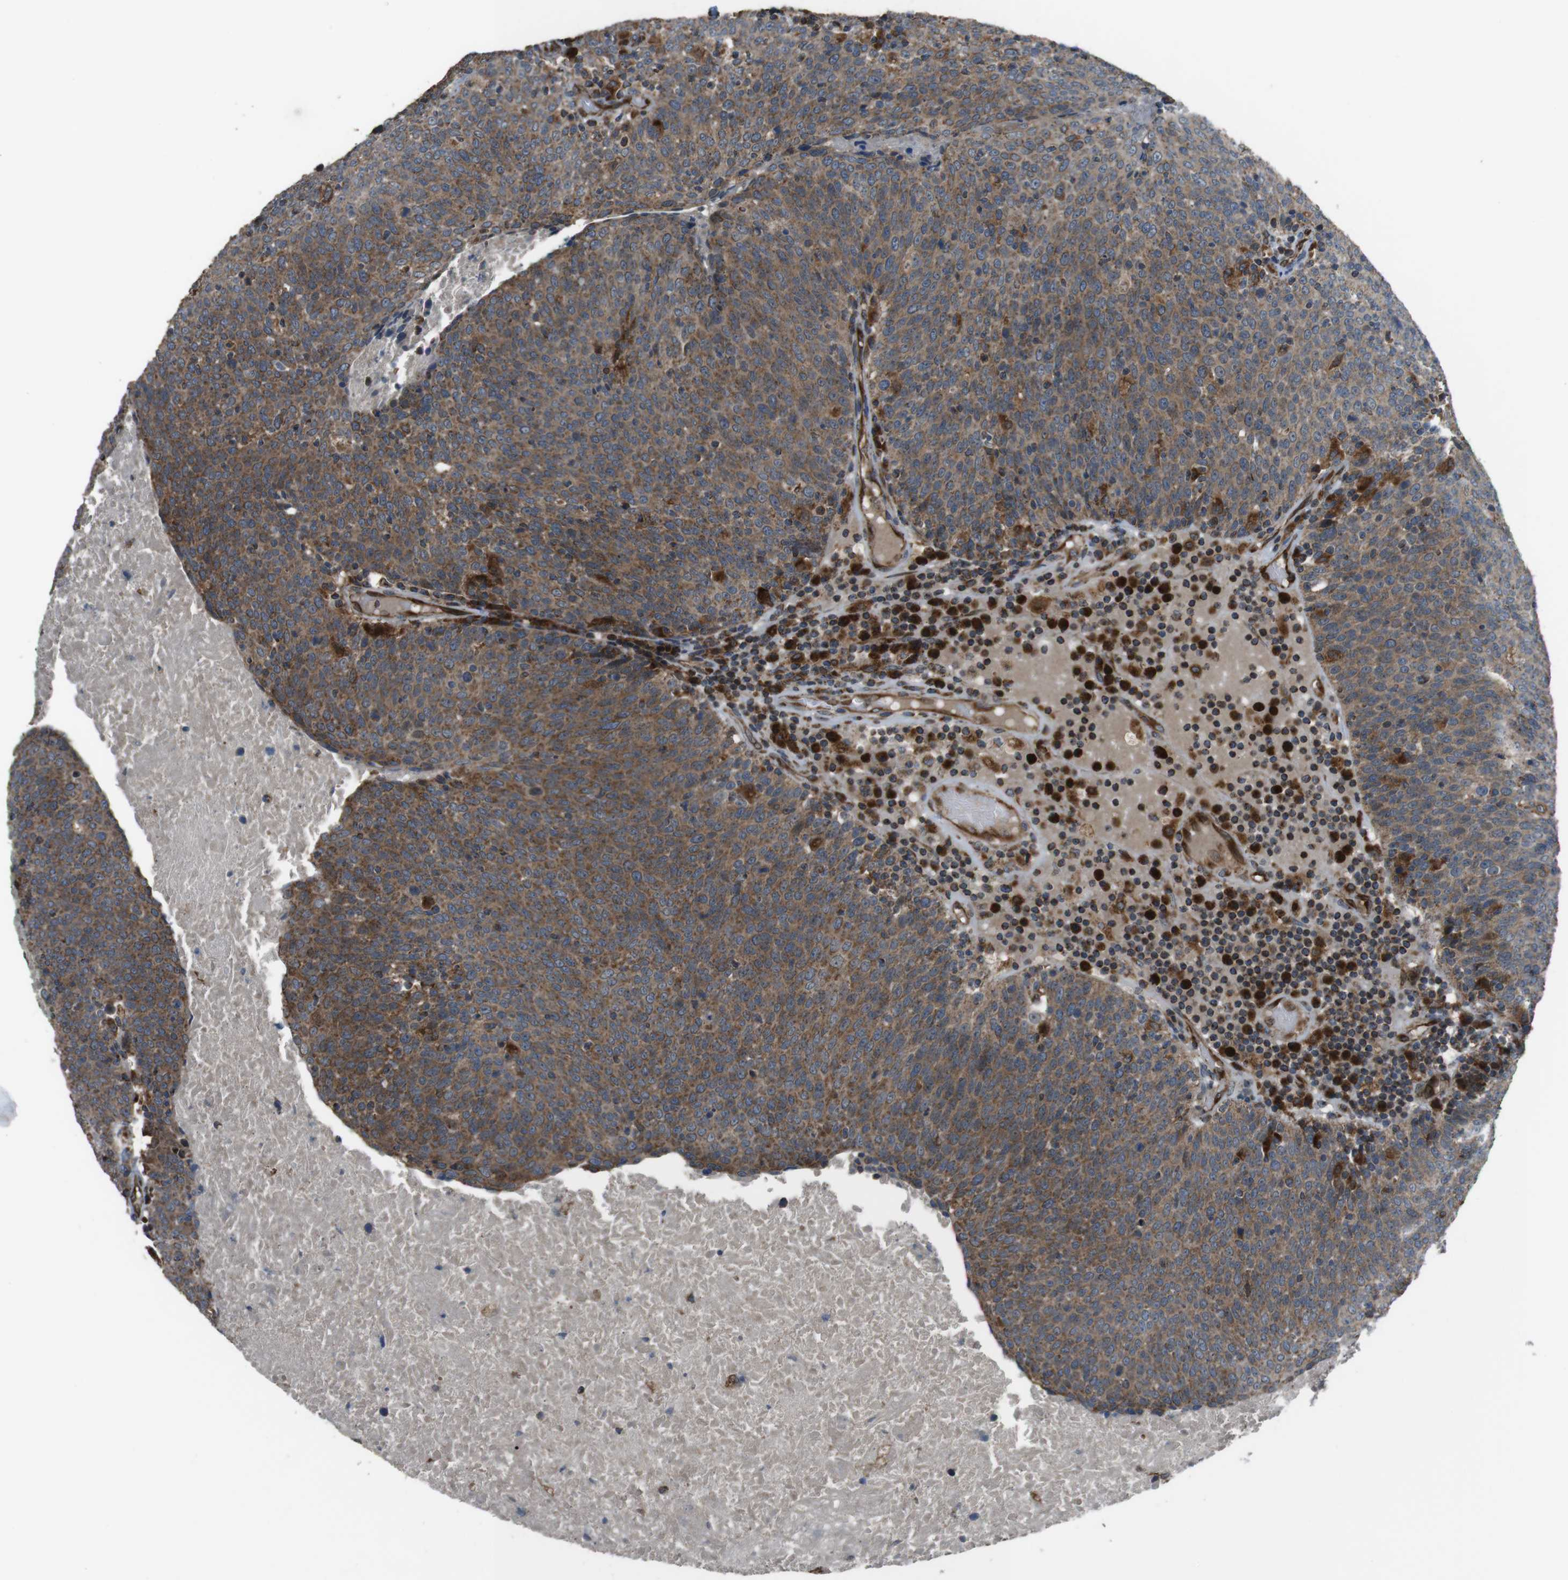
{"staining": {"intensity": "strong", "quantity": ">75%", "location": "cytoplasmic/membranous"}, "tissue": "head and neck cancer", "cell_type": "Tumor cells", "image_type": "cancer", "snomed": [{"axis": "morphology", "description": "Squamous cell carcinoma, NOS"}, {"axis": "morphology", "description": "Squamous cell carcinoma, metastatic, NOS"}, {"axis": "topography", "description": "Lymph node"}, {"axis": "topography", "description": "Head-Neck"}], "caption": "IHC micrograph of squamous cell carcinoma (head and neck) stained for a protein (brown), which exhibits high levels of strong cytoplasmic/membranous expression in approximately >75% of tumor cells.", "gene": "GIMAP8", "patient": {"sex": "male", "age": 62}}